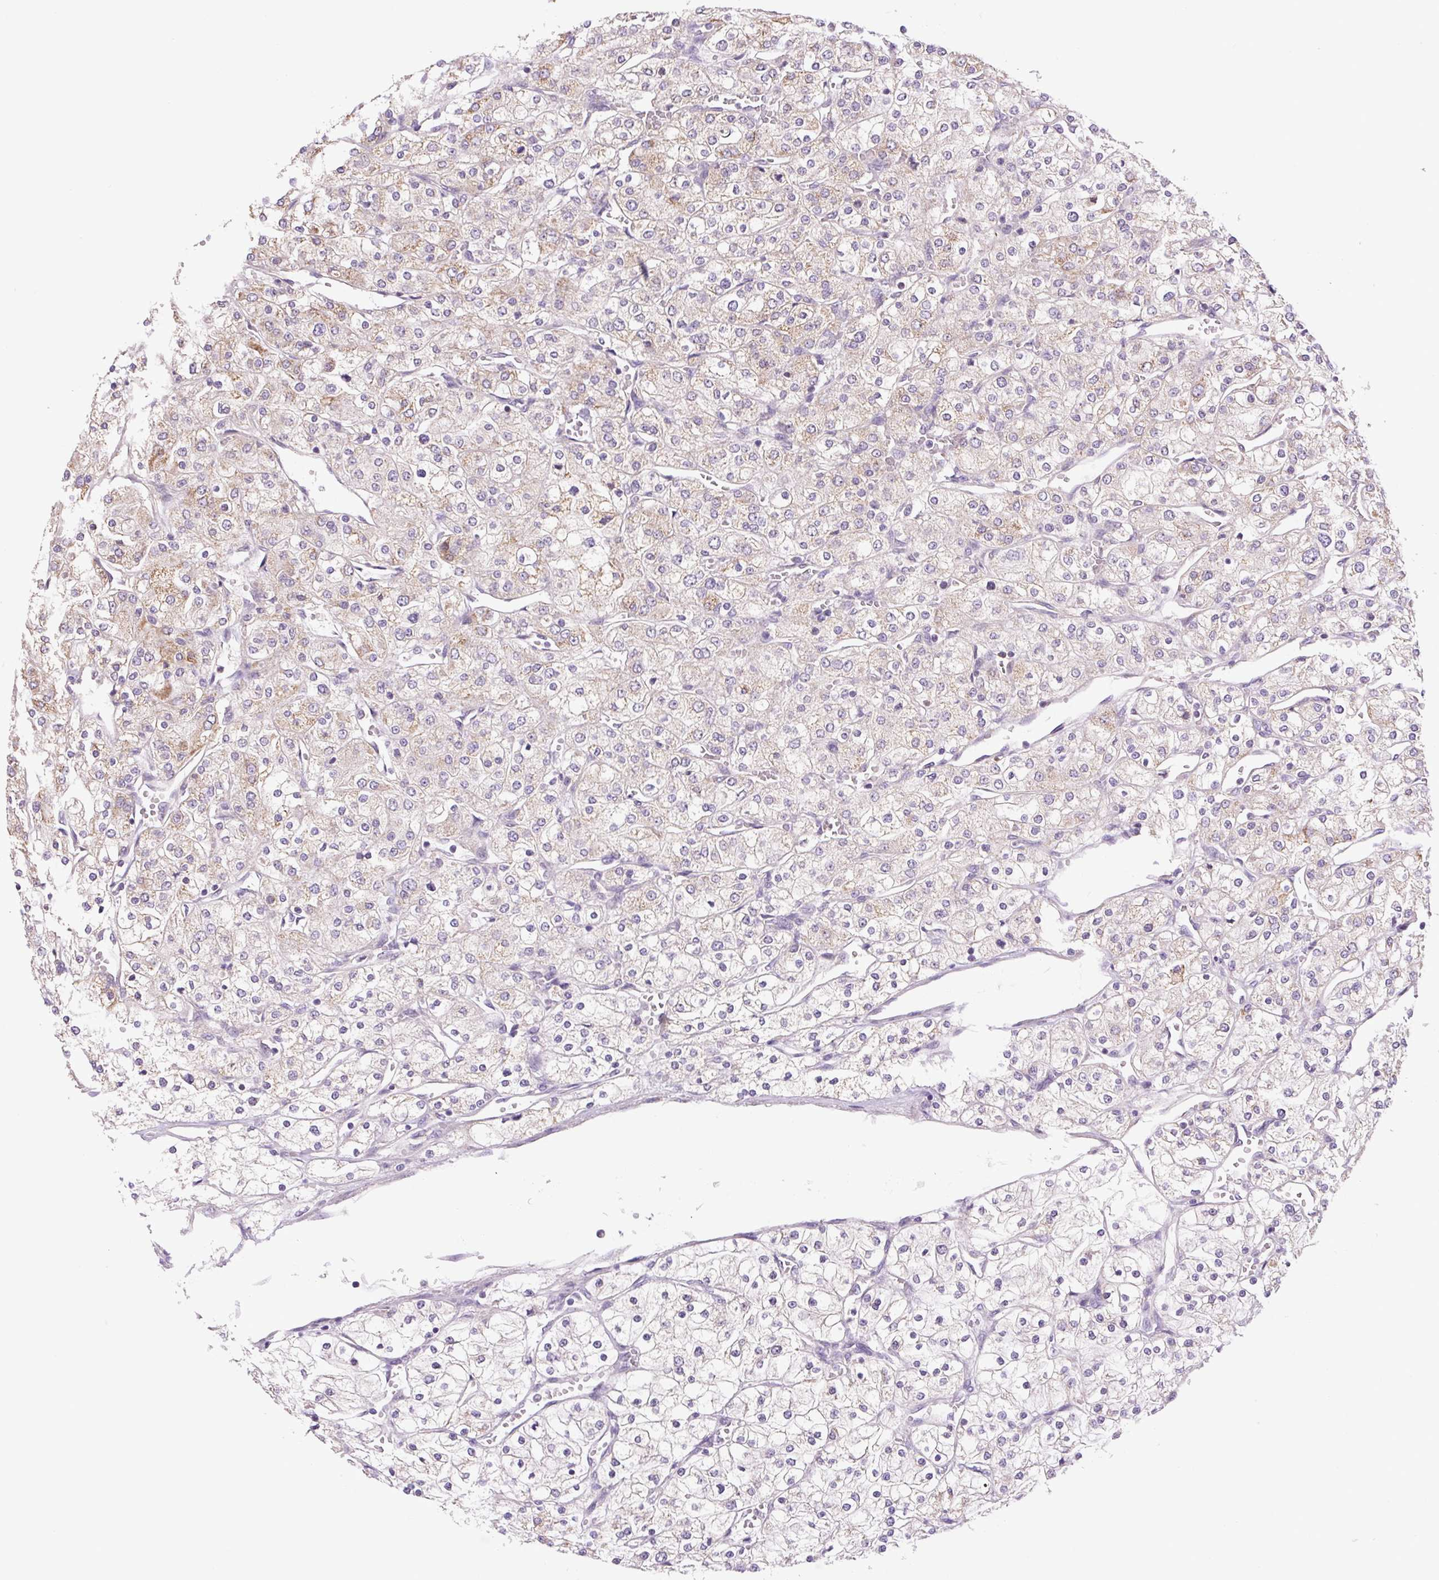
{"staining": {"intensity": "weak", "quantity": "25%-75%", "location": "cytoplasmic/membranous"}, "tissue": "renal cancer", "cell_type": "Tumor cells", "image_type": "cancer", "snomed": [{"axis": "morphology", "description": "Adenocarcinoma, NOS"}, {"axis": "topography", "description": "Kidney"}], "caption": "Adenocarcinoma (renal) stained for a protein (brown) exhibits weak cytoplasmic/membranous positive staining in approximately 25%-75% of tumor cells.", "gene": "SGF29", "patient": {"sex": "male", "age": 80}}